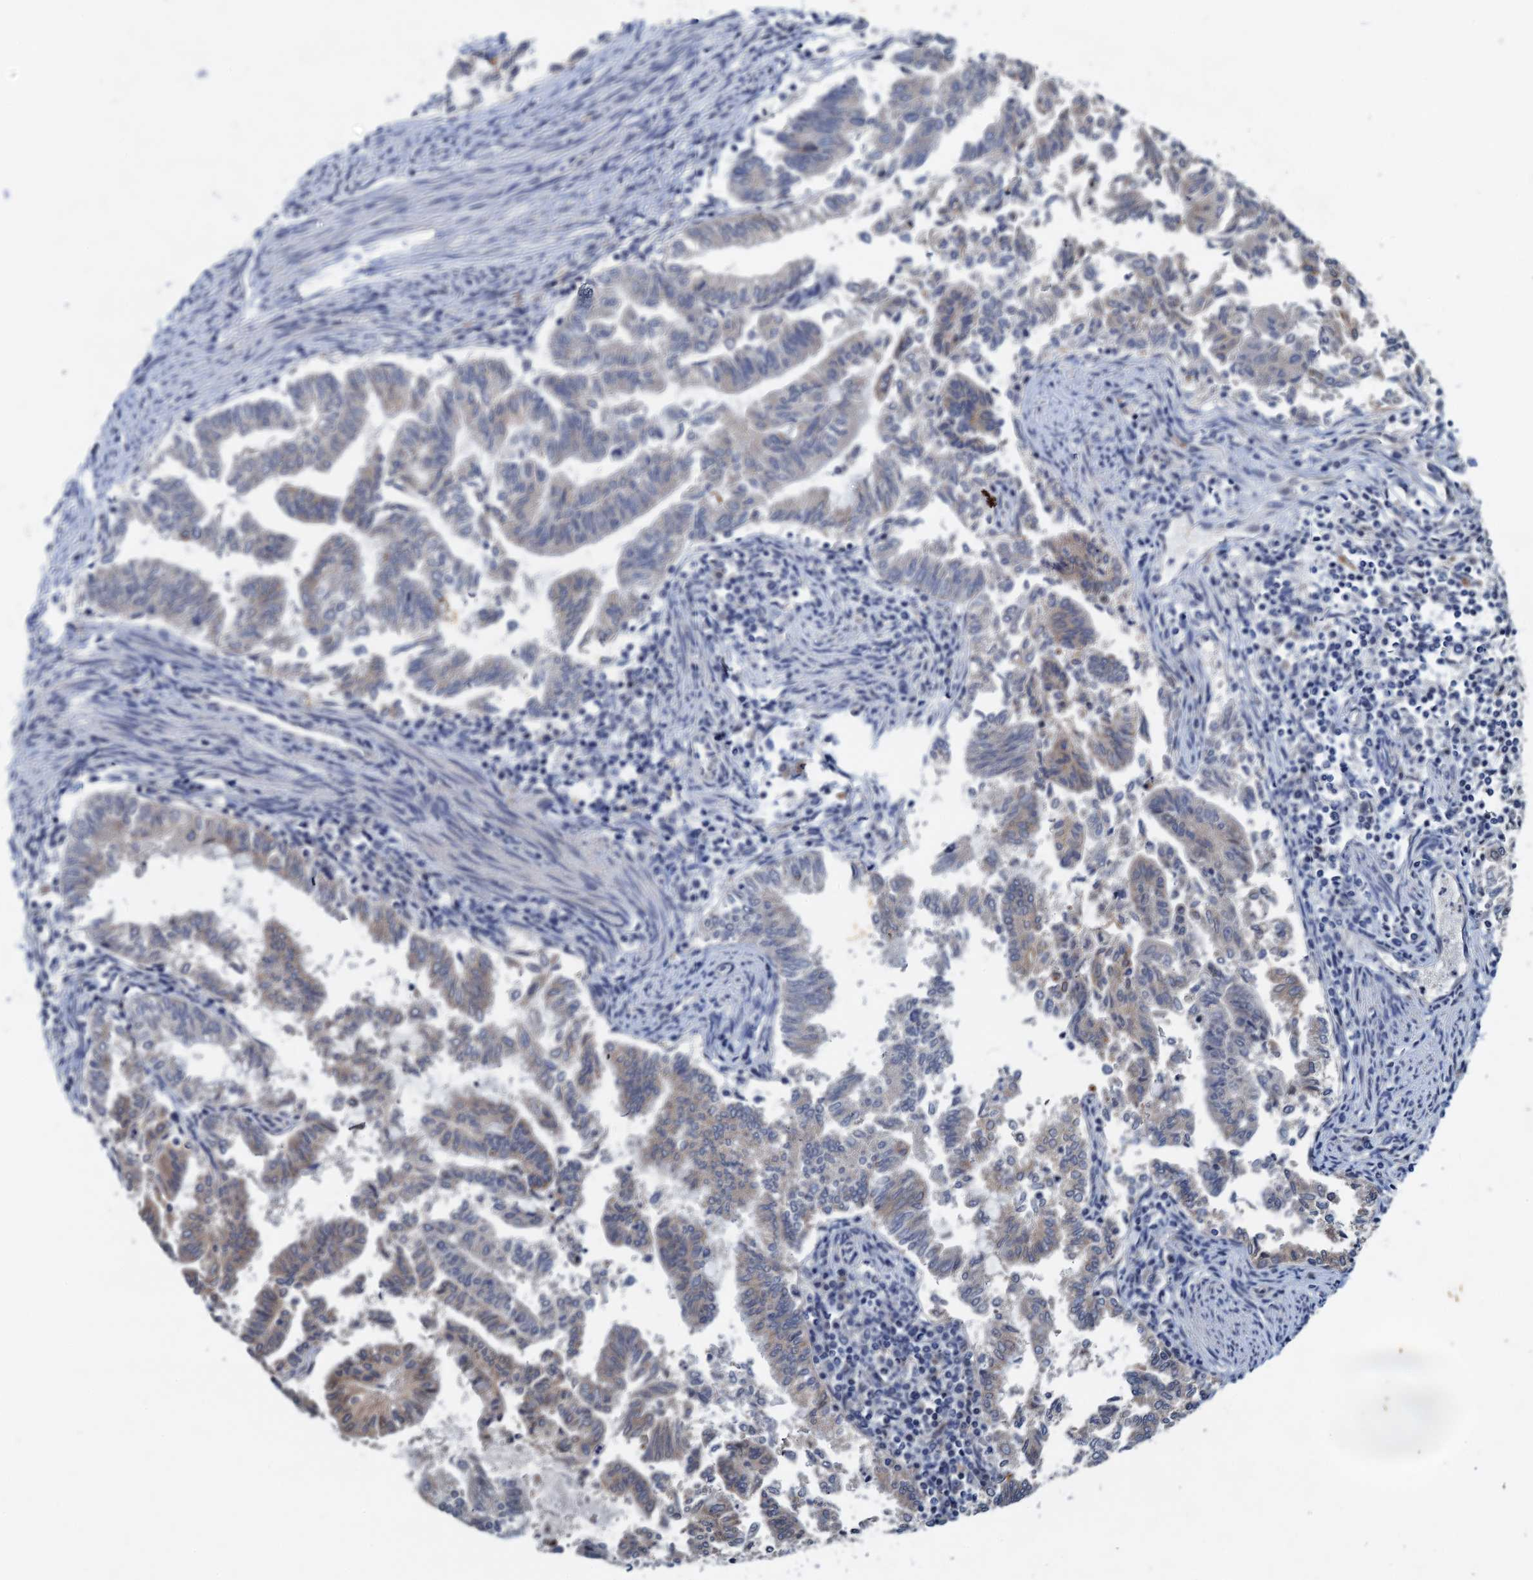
{"staining": {"intensity": "negative", "quantity": "none", "location": "none"}, "tissue": "endometrial cancer", "cell_type": "Tumor cells", "image_type": "cancer", "snomed": [{"axis": "morphology", "description": "Adenocarcinoma, NOS"}, {"axis": "topography", "description": "Endometrium"}], "caption": "Immunohistochemistry (IHC) micrograph of human endometrial adenocarcinoma stained for a protein (brown), which reveals no expression in tumor cells.", "gene": "NBEA", "patient": {"sex": "female", "age": 79}}